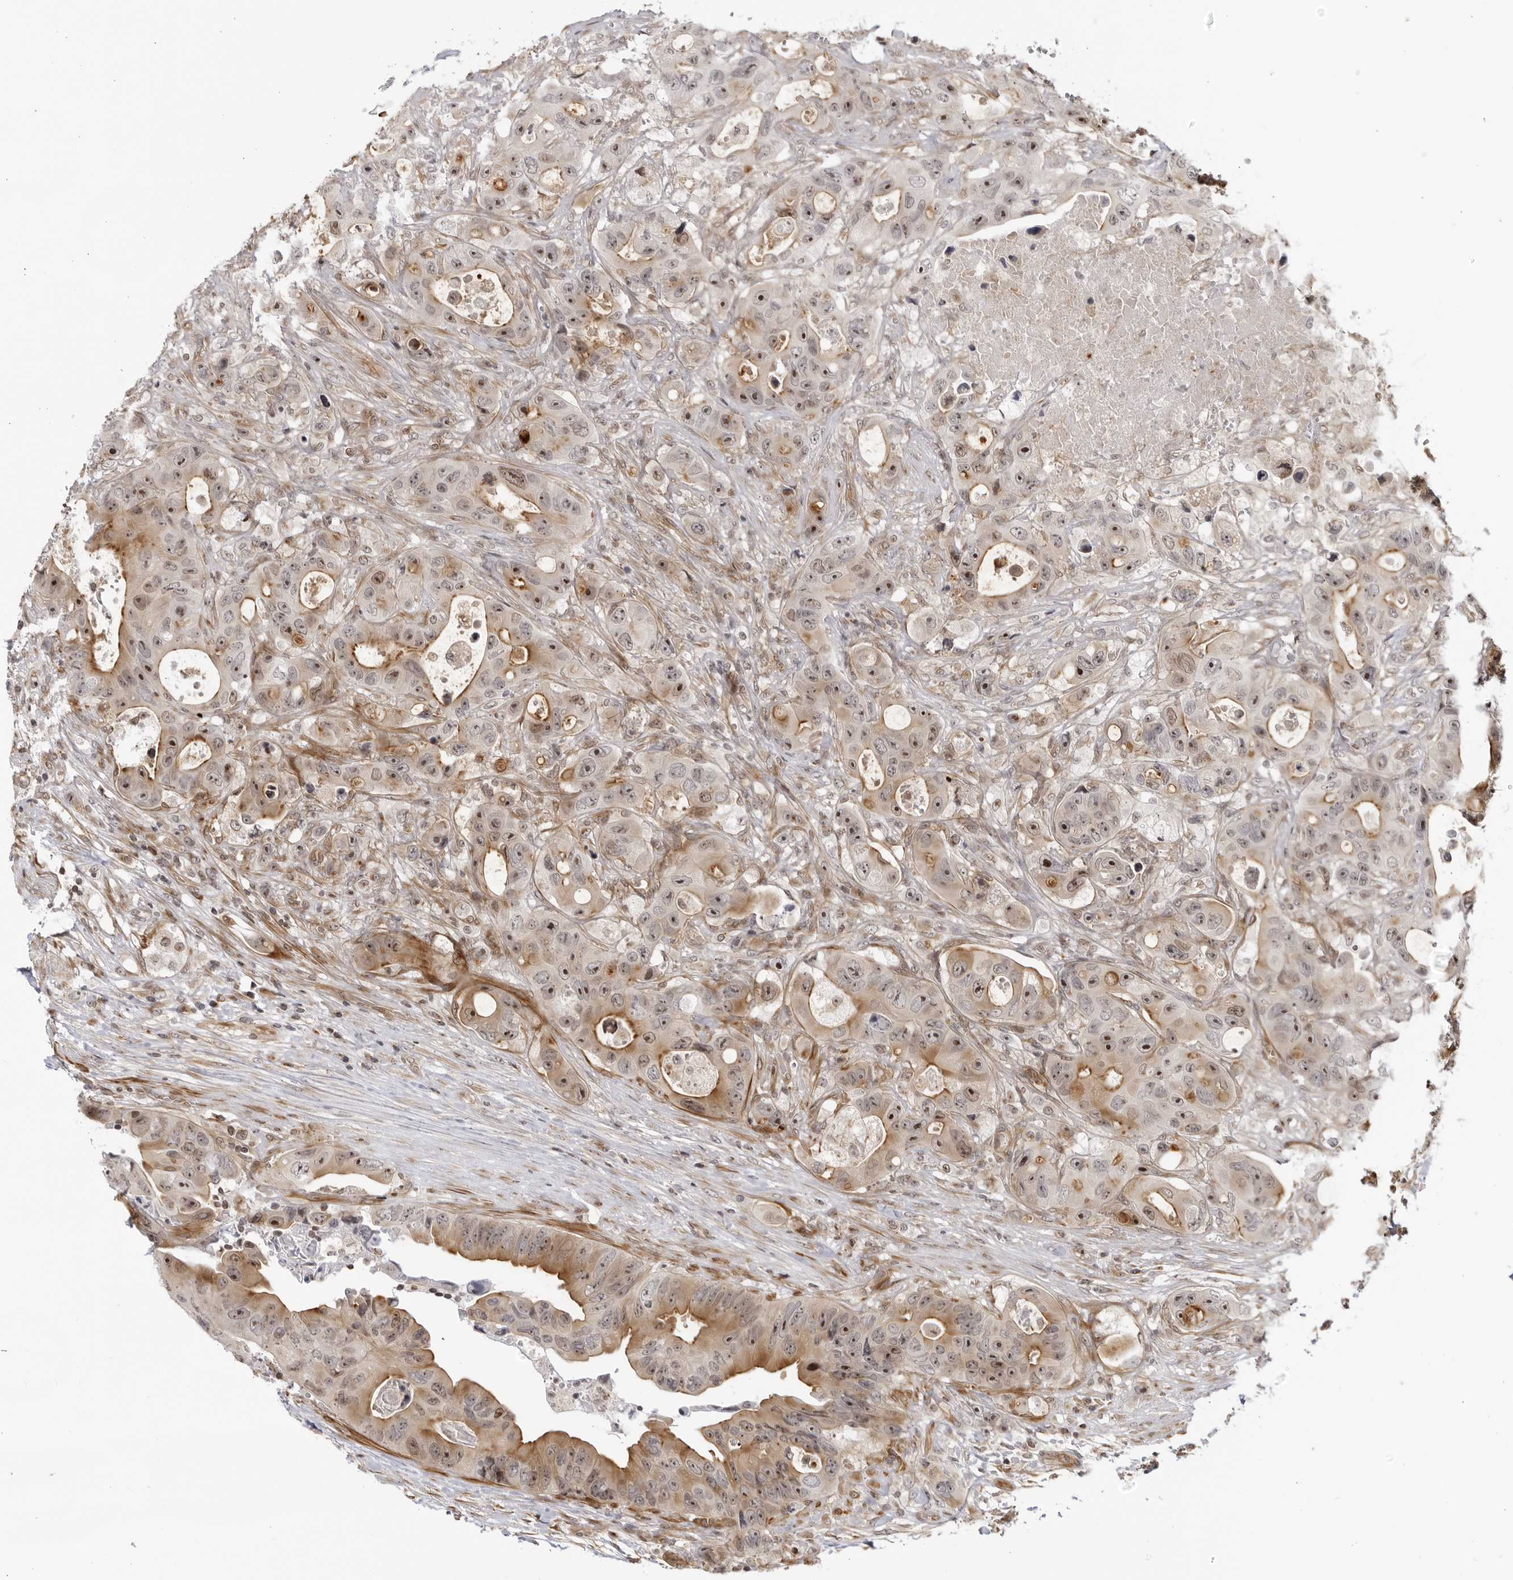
{"staining": {"intensity": "moderate", "quantity": ">75%", "location": "cytoplasmic/membranous,nuclear"}, "tissue": "colorectal cancer", "cell_type": "Tumor cells", "image_type": "cancer", "snomed": [{"axis": "morphology", "description": "Adenocarcinoma, NOS"}, {"axis": "topography", "description": "Colon"}], "caption": "The immunohistochemical stain highlights moderate cytoplasmic/membranous and nuclear expression in tumor cells of colorectal cancer (adenocarcinoma) tissue. (brown staining indicates protein expression, while blue staining denotes nuclei).", "gene": "CNBD1", "patient": {"sex": "female", "age": 46}}